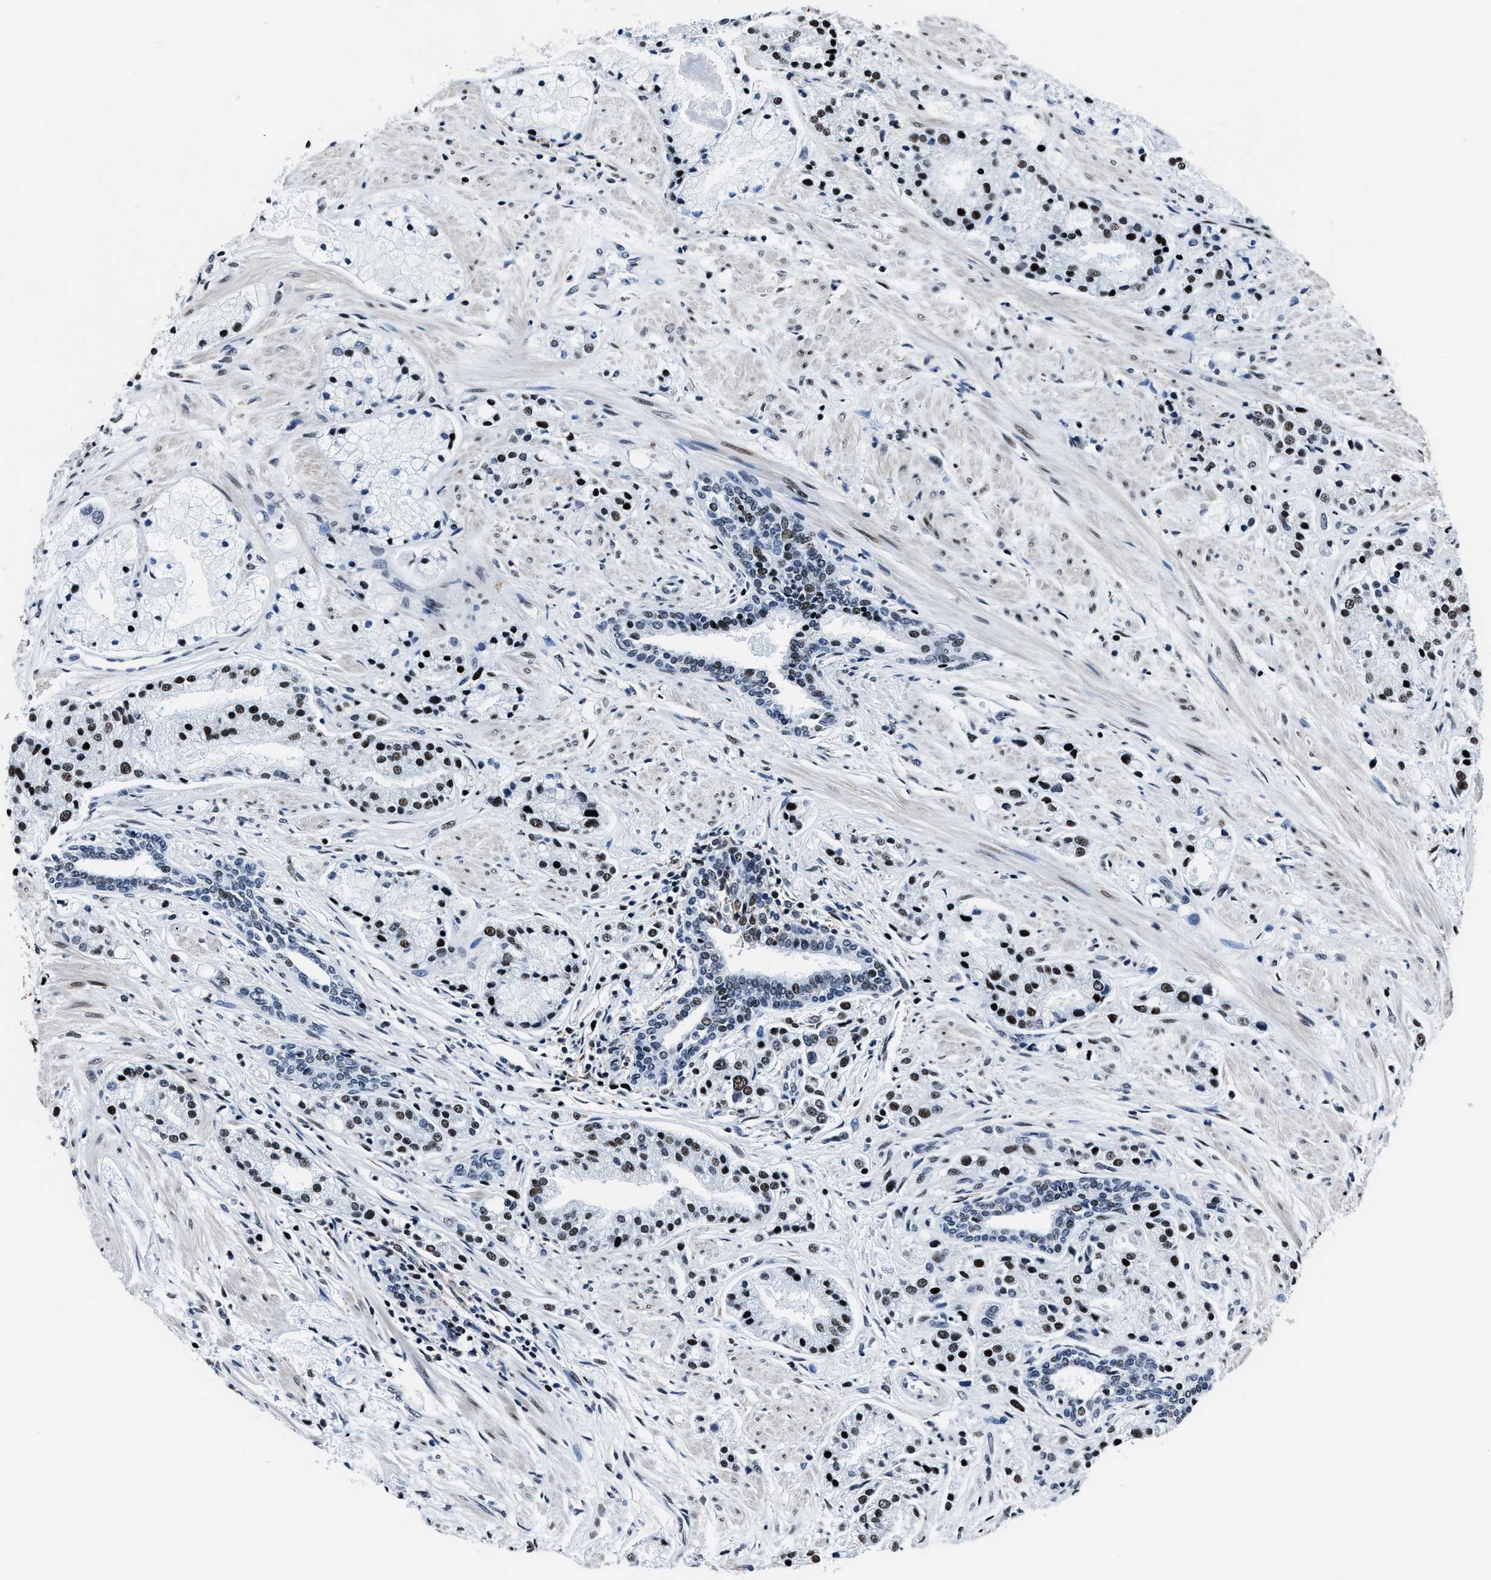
{"staining": {"intensity": "moderate", "quantity": ">75%", "location": "nuclear"}, "tissue": "prostate cancer", "cell_type": "Tumor cells", "image_type": "cancer", "snomed": [{"axis": "morphology", "description": "Adenocarcinoma, High grade"}, {"axis": "topography", "description": "Prostate"}], "caption": "Tumor cells demonstrate medium levels of moderate nuclear expression in approximately >75% of cells in human prostate cancer.", "gene": "PPIE", "patient": {"sex": "male", "age": 50}}